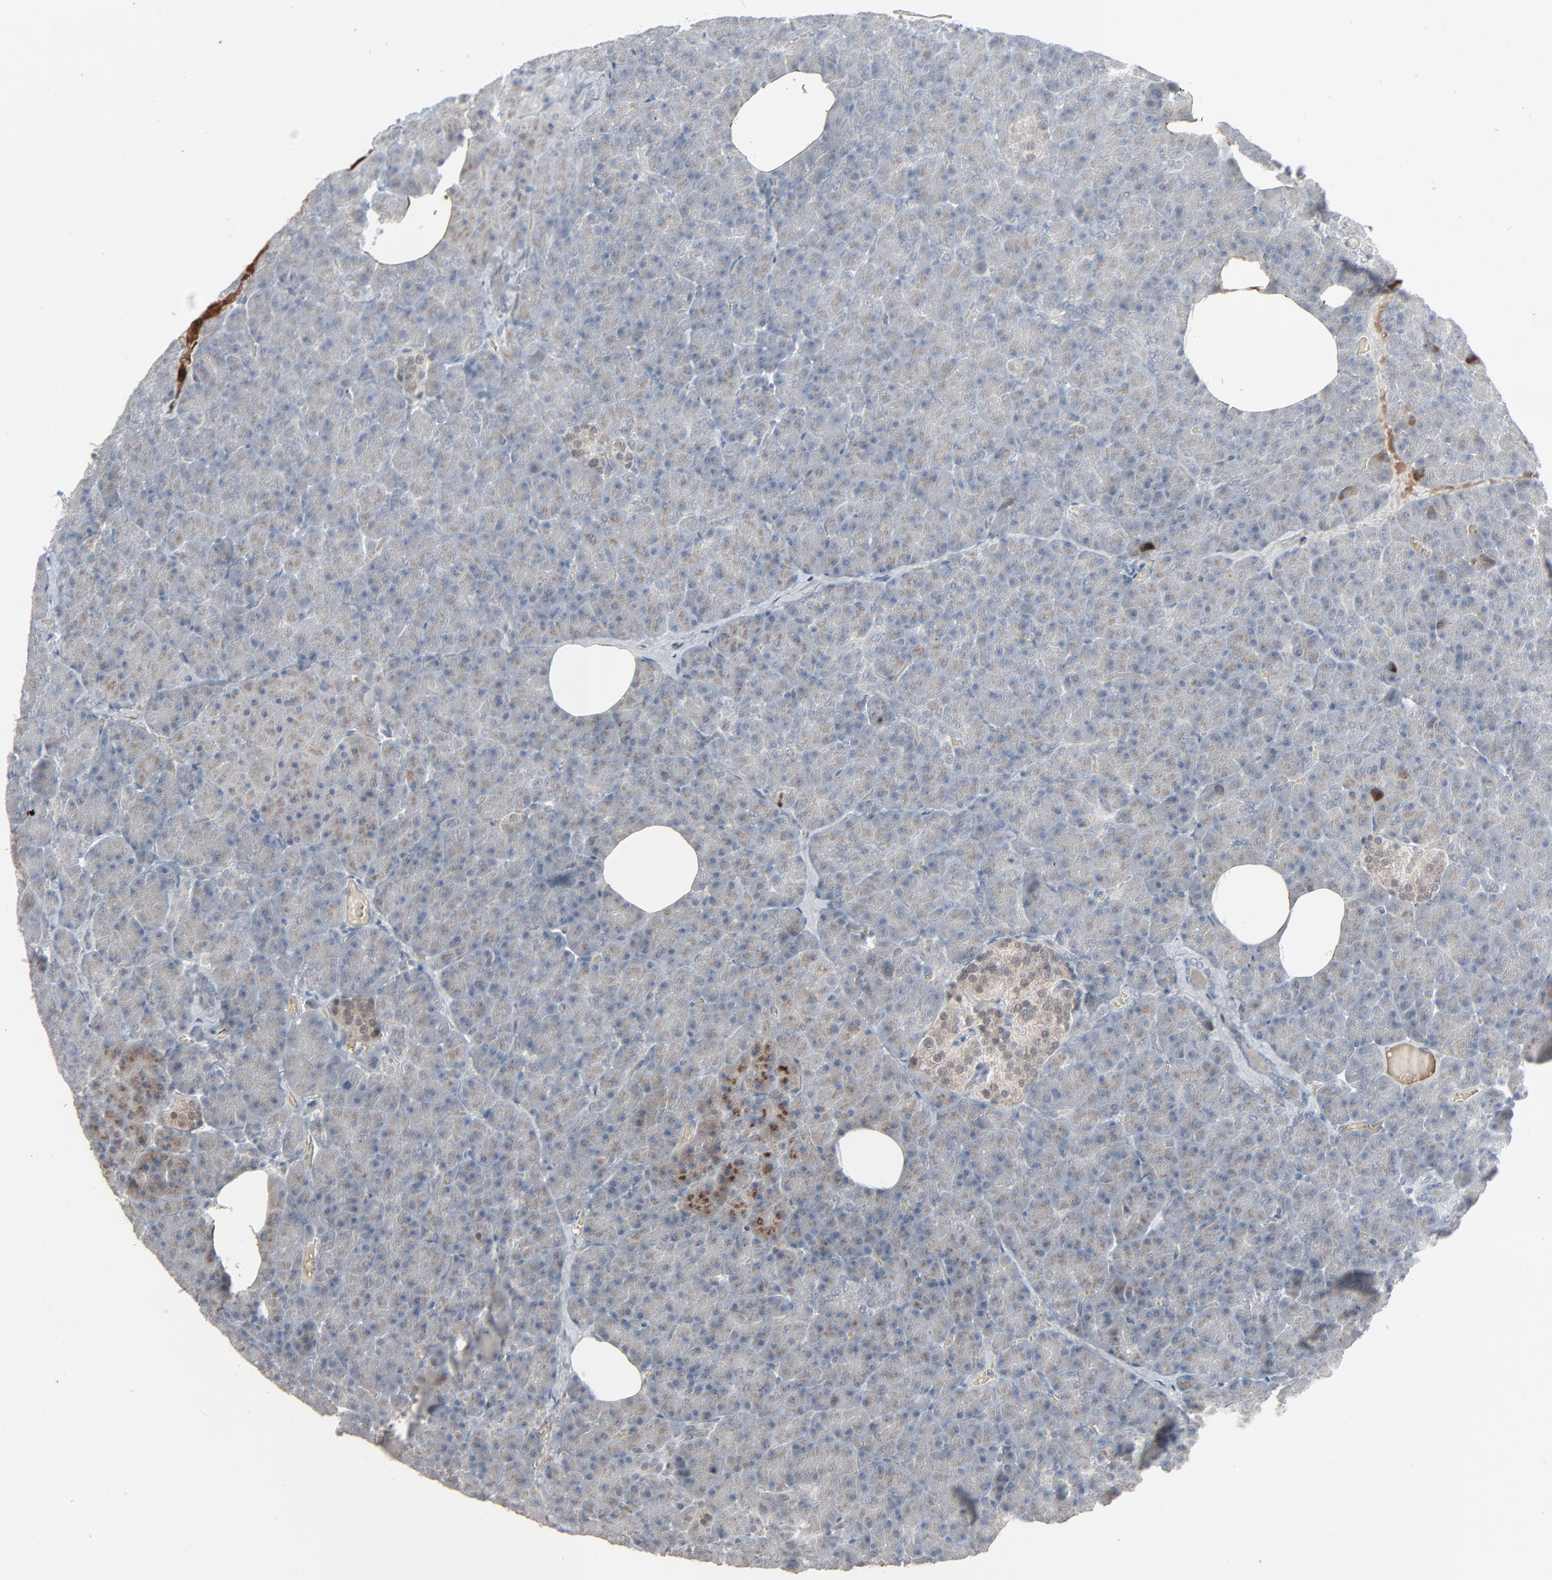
{"staining": {"intensity": "negative", "quantity": "none", "location": "none"}, "tissue": "pancreas", "cell_type": "Exocrine glandular cells", "image_type": "normal", "snomed": [{"axis": "morphology", "description": "Normal tissue, NOS"}, {"axis": "topography", "description": "Pancreas"}], "caption": "A photomicrograph of pancreas stained for a protein demonstrates no brown staining in exocrine glandular cells. (DAB (3,3'-diaminobenzidine) IHC, high magnification).", "gene": "SAGE1", "patient": {"sex": "female", "age": 35}}